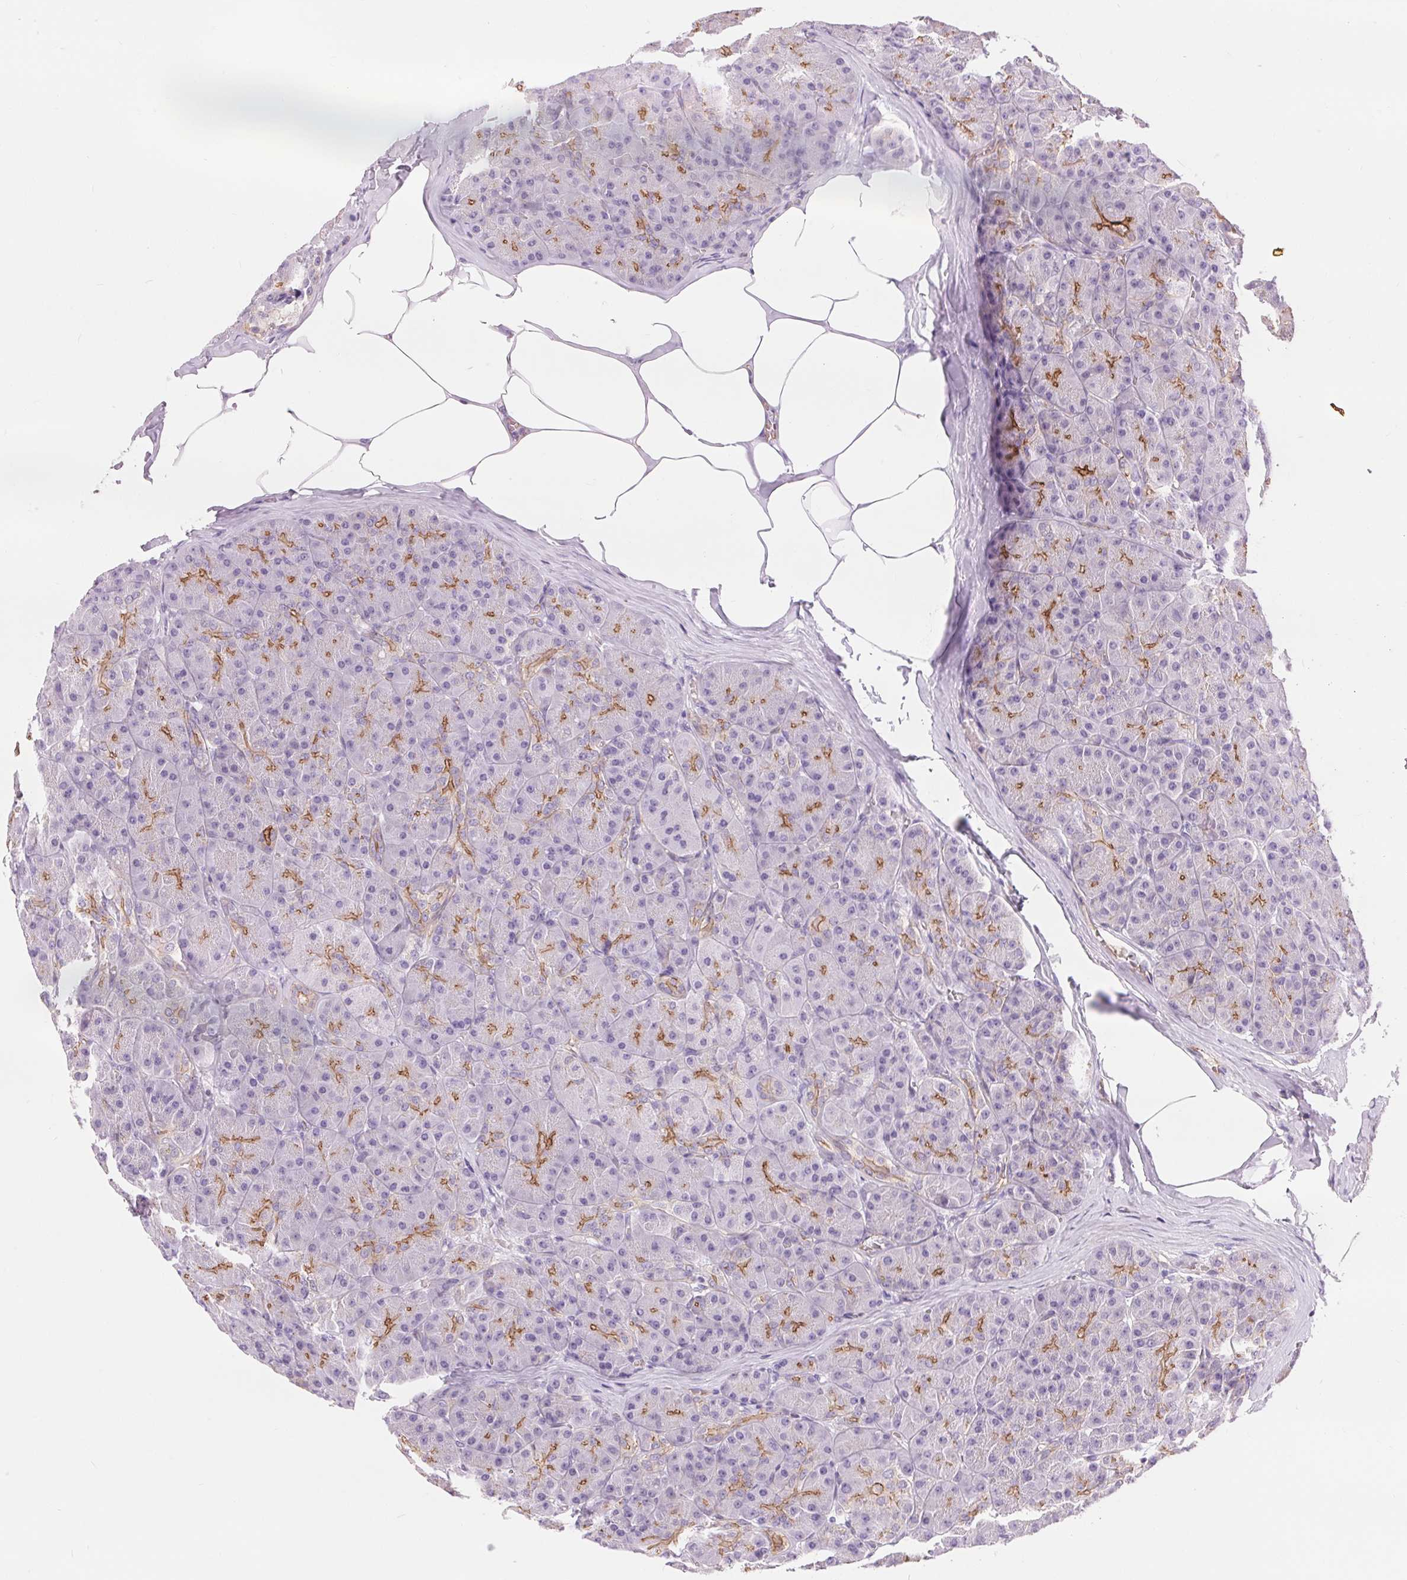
{"staining": {"intensity": "moderate", "quantity": "25%-75%", "location": "cytoplasmic/membranous"}, "tissue": "pancreas", "cell_type": "Exocrine glandular cells", "image_type": "normal", "snomed": [{"axis": "morphology", "description": "Normal tissue, NOS"}, {"axis": "topography", "description": "Pancreas"}], "caption": "An IHC histopathology image of unremarkable tissue is shown. Protein staining in brown highlights moderate cytoplasmic/membranous positivity in pancreas within exocrine glandular cells. (Stains: DAB (3,3'-diaminobenzidine) in brown, nuclei in blue, Microscopy: brightfield microscopy at high magnification).", "gene": "DIXDC1", "patient": {"sex": "male", "age": 57}}